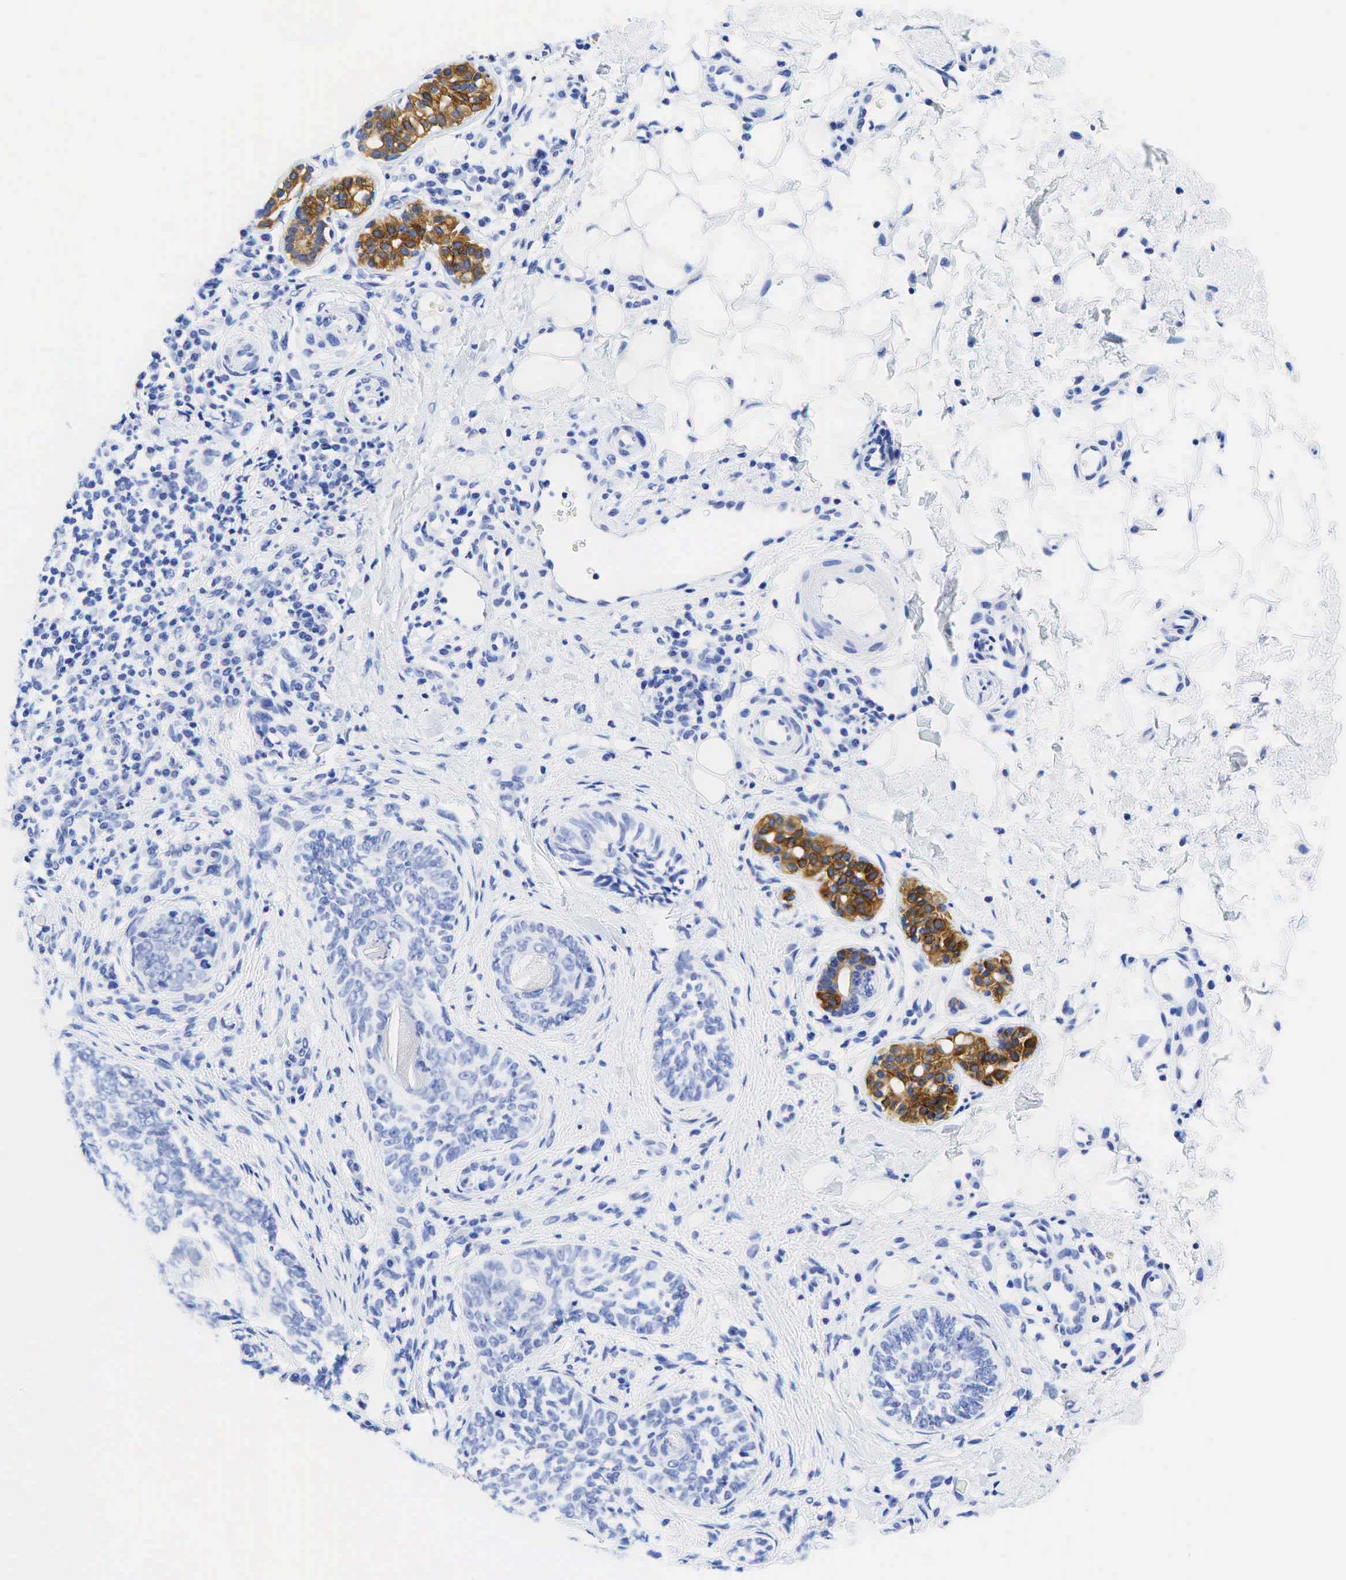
{"staining": {"intensity": "negative", "quantity": "none", "location": "none"}, "tissue": "skin cancer", "cell_type": "Tumor cells", "image_type": "cancer", "snomed": [{"axis": "morphology", "description": "Basal cell carcinoma"}, {"axis": "topography", "description": "Skin"}], "caption": "Immunohistochemistry photomicrograph of human skin cancer (basal cell carcinoma) stained for a protein (brown), which displays no expression in tumor cells.", "gene": "KRT18", "patient": {"sex": "male", "age": 89}}